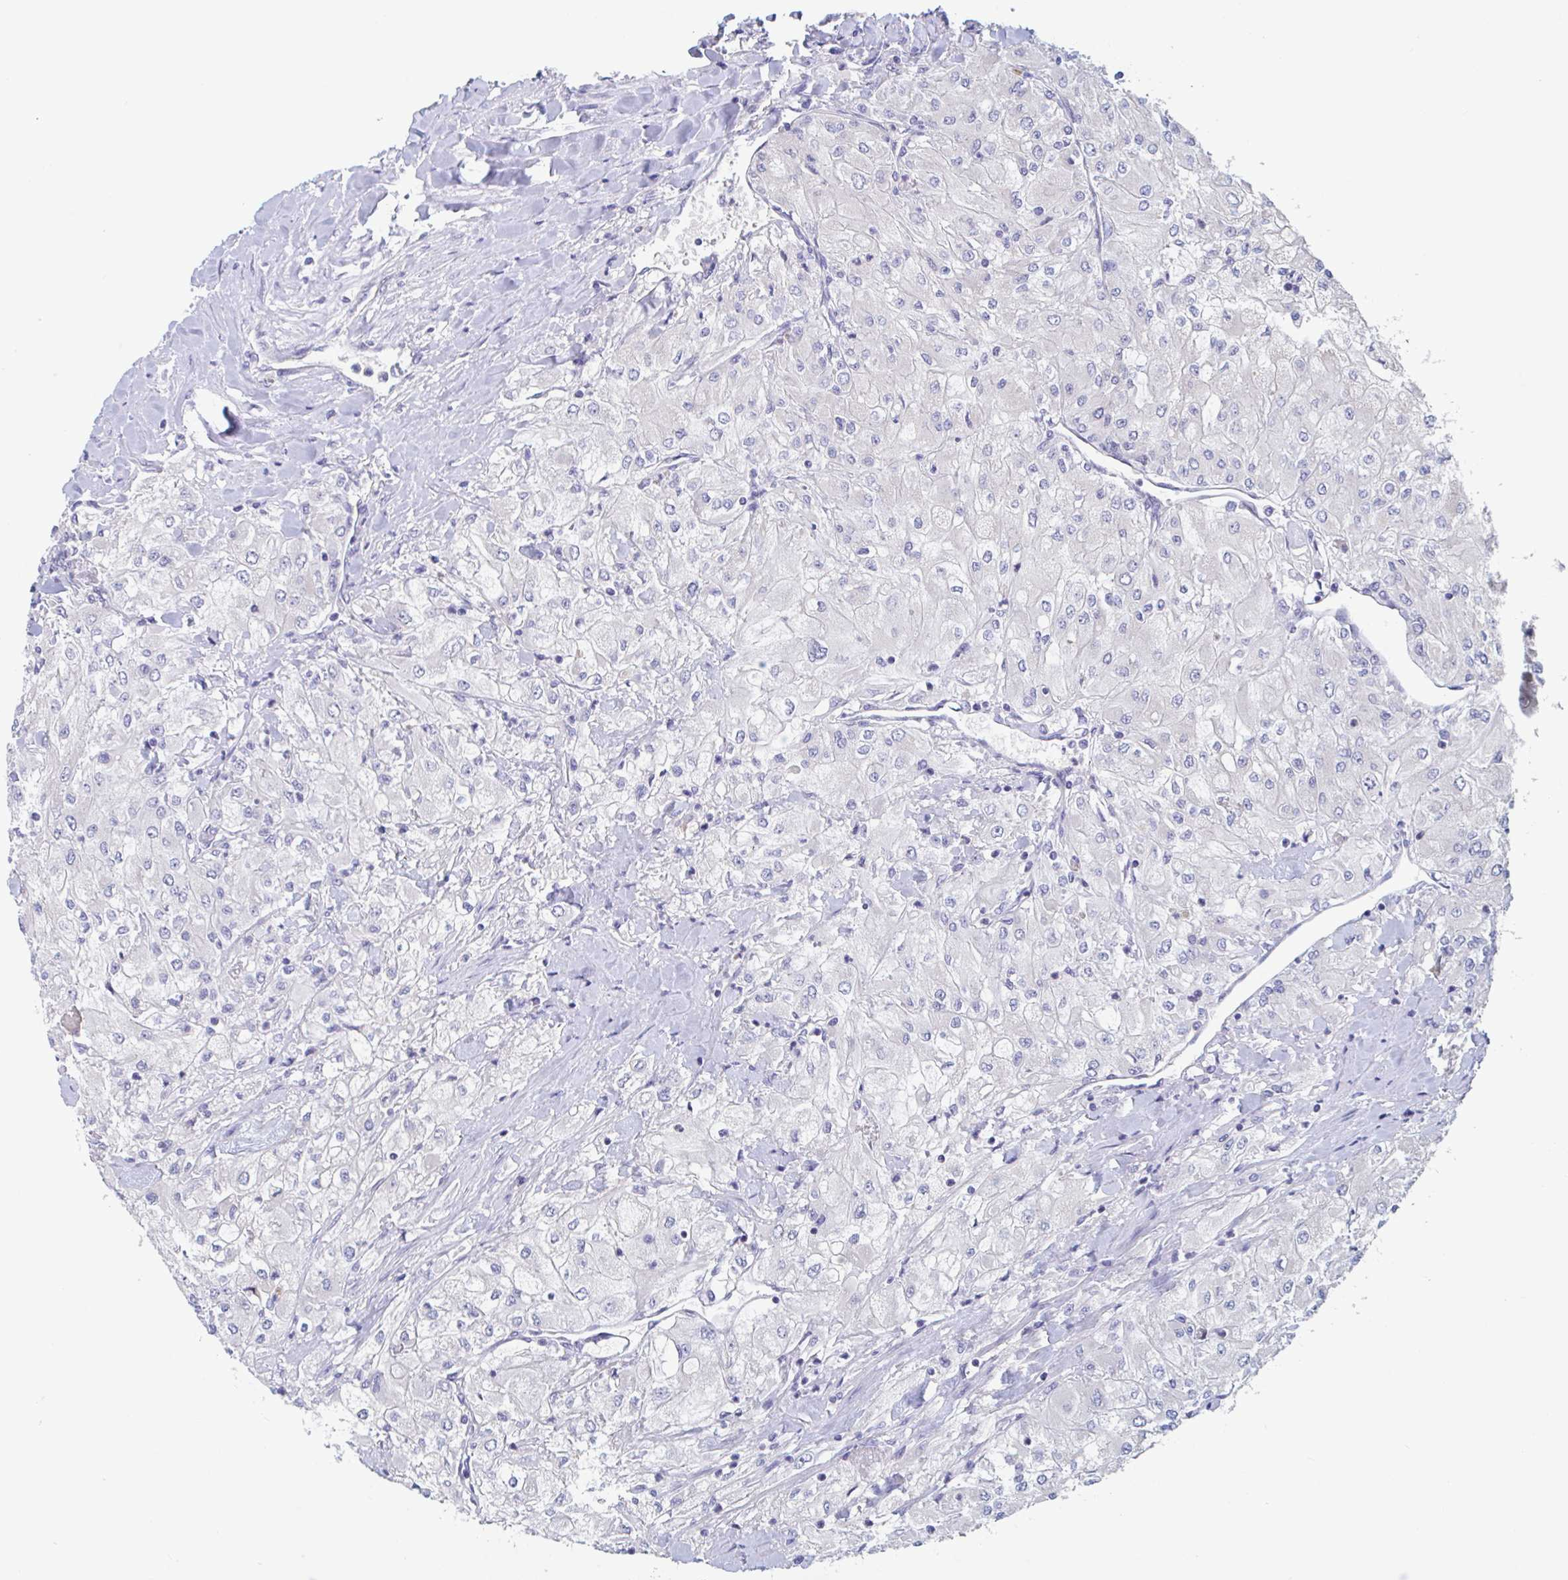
{"staining": {"intensity": "negative", "quantity": "none", "location": "none"}, "tissue": "renal cancer", "cell_type": "Tumor cells", "image_type": "cancer", "snomed": [{"axis": "morphology", "description": "Adenocarcinoma, NOS"}, {"axis": "topography", "description": "Kidney"}], "caption": "High power microscopy photomicrograph of an immunohistochemistry image of renal adenocarcinoma, revealing no significant staining in tumor cells.", "gene": "UNKL", "patient": {"sex": "male", "age": 80}}